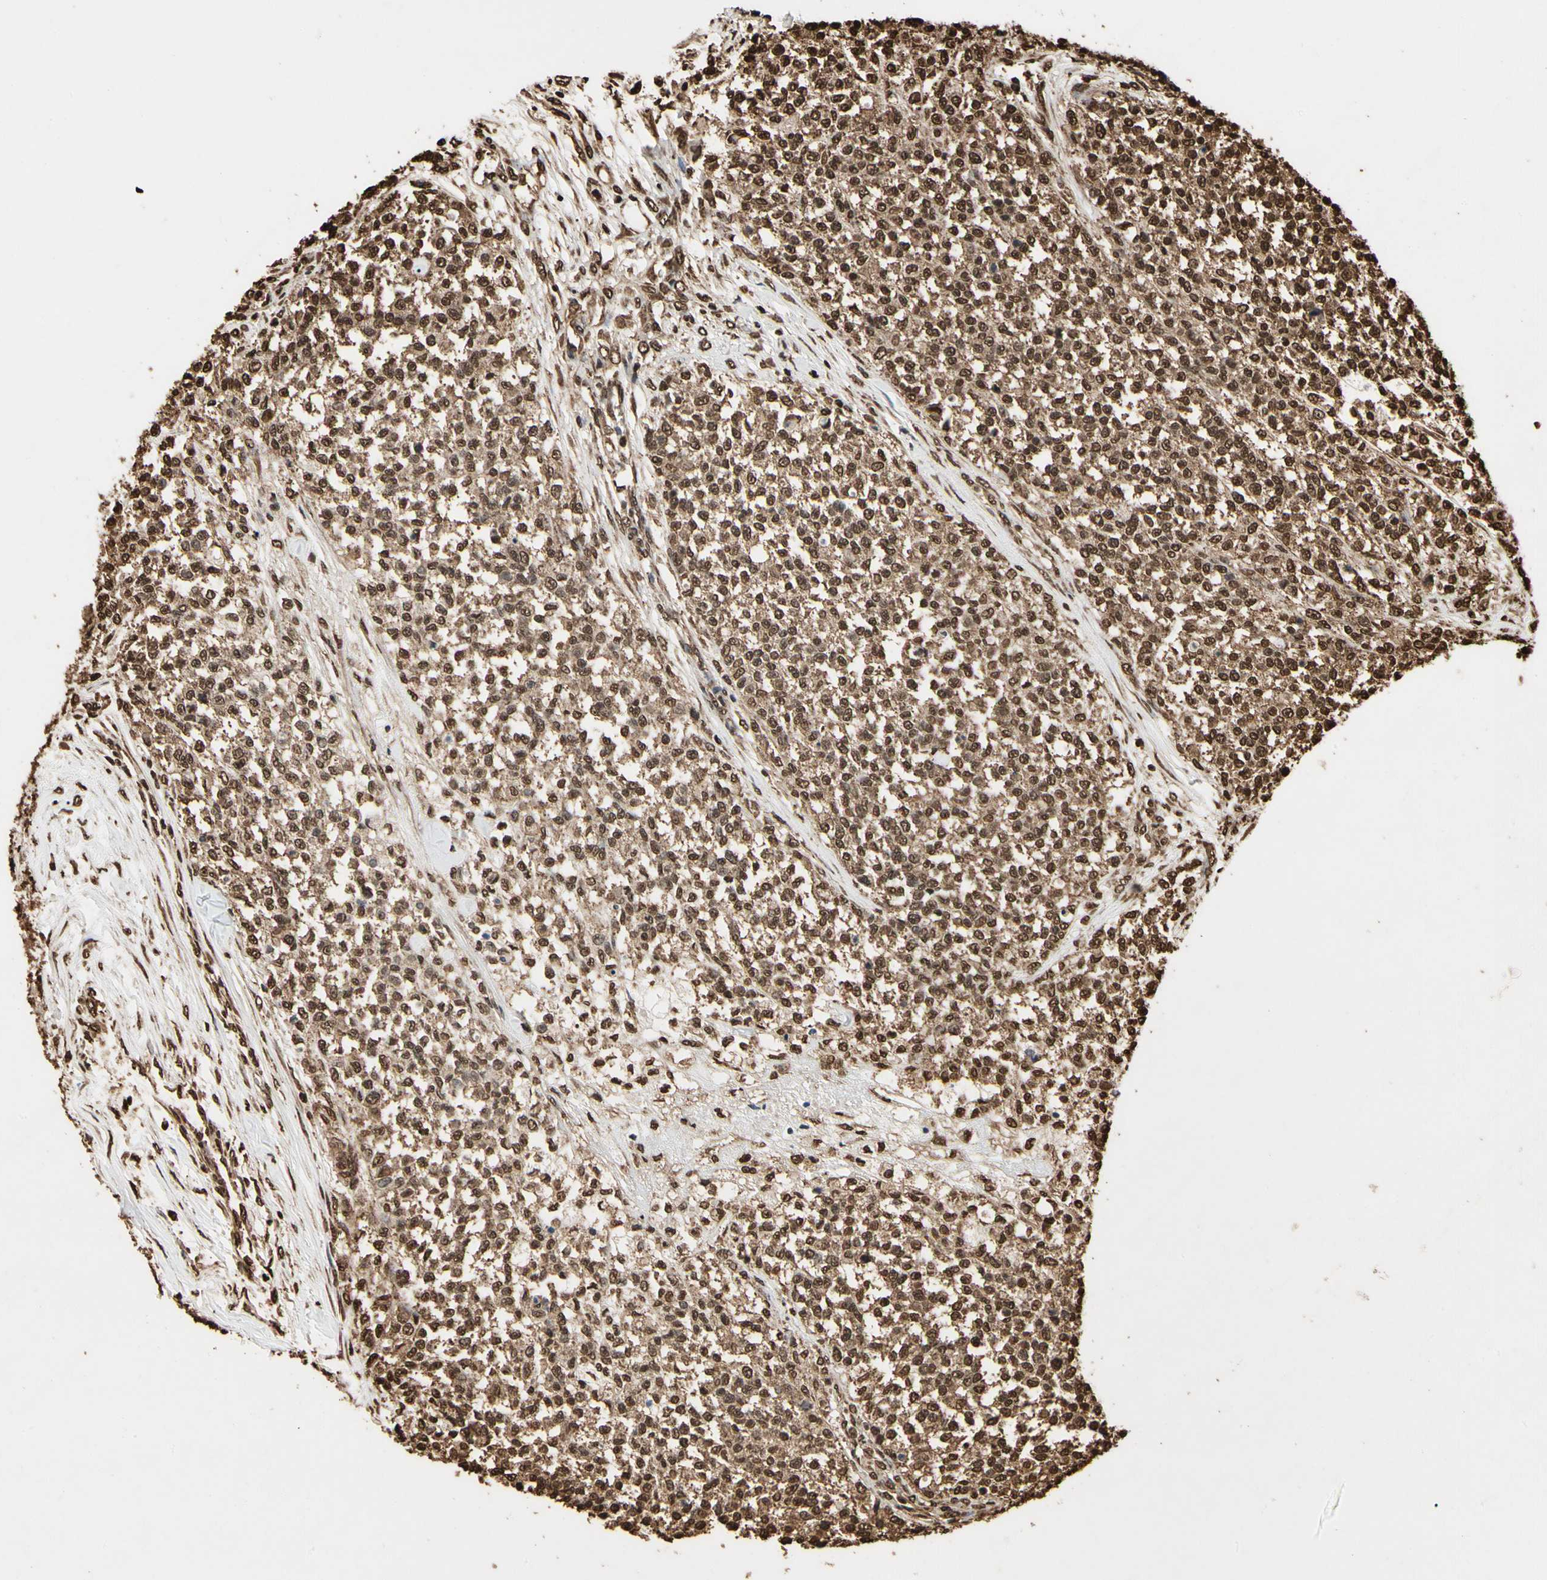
{"staining": {"intensity": "strong", "quantity": ">75%", "location": "cytoplasmic/membranous,nuclear"}, "tissue": "testis cancer", "cell_type": "Tumor cells", "image_type": "cancer", "snomed": [{"axis": "morphology", "description": "Seminoma, NOS"}, {"axis": "topography", "description": "Testis"}], "caption": "Seminoma (testis) stained with DAB immunohistochemistry exhibits high levels of strong cytoplasmic/membranous and nuclear staining in about >75% of tumor cells.", "gene": "HNRNPK", "patient": {"sex": "male", "age": 59}}